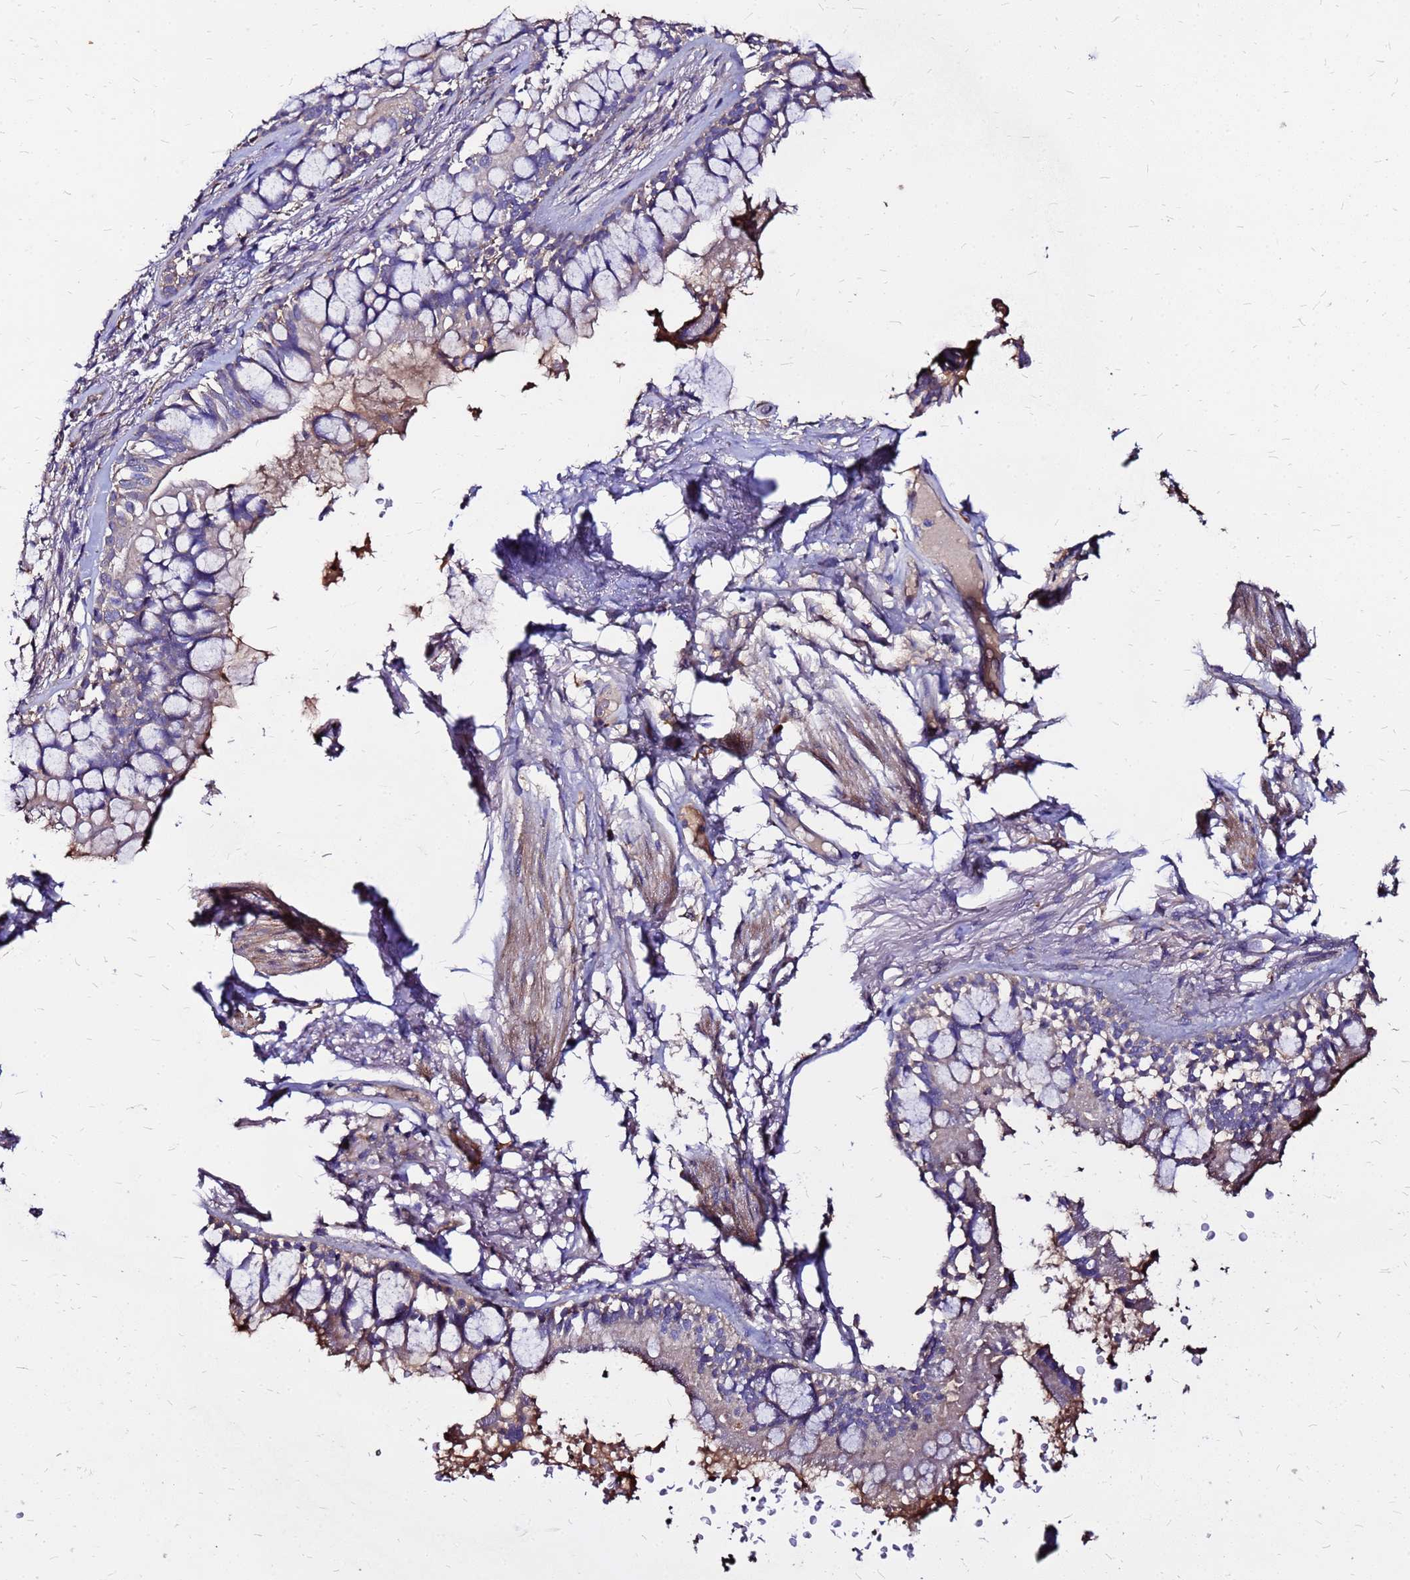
{"staining": {"intensity": "moderate", "quantity": "25%-75%", "location": "cytoplasmic/membranous"}, "tissue": "bronchus", "cell_type": "Respiratory epithelial cells", "image_type": "normal", "snomed": [{"axis": "morphology", "description": "Normal tissue, NOS"}, {"axis": "topography", "description": "Bronchus"}], "caption": "IHC (DAB) staining of benign bronchus shows moderate cytoplasmic/membranous protein staining in about 25%-75% of respiratory epithelial cells.", "gene": "ARHGEF35", "patient": {"sex": "male", "age": 70}}